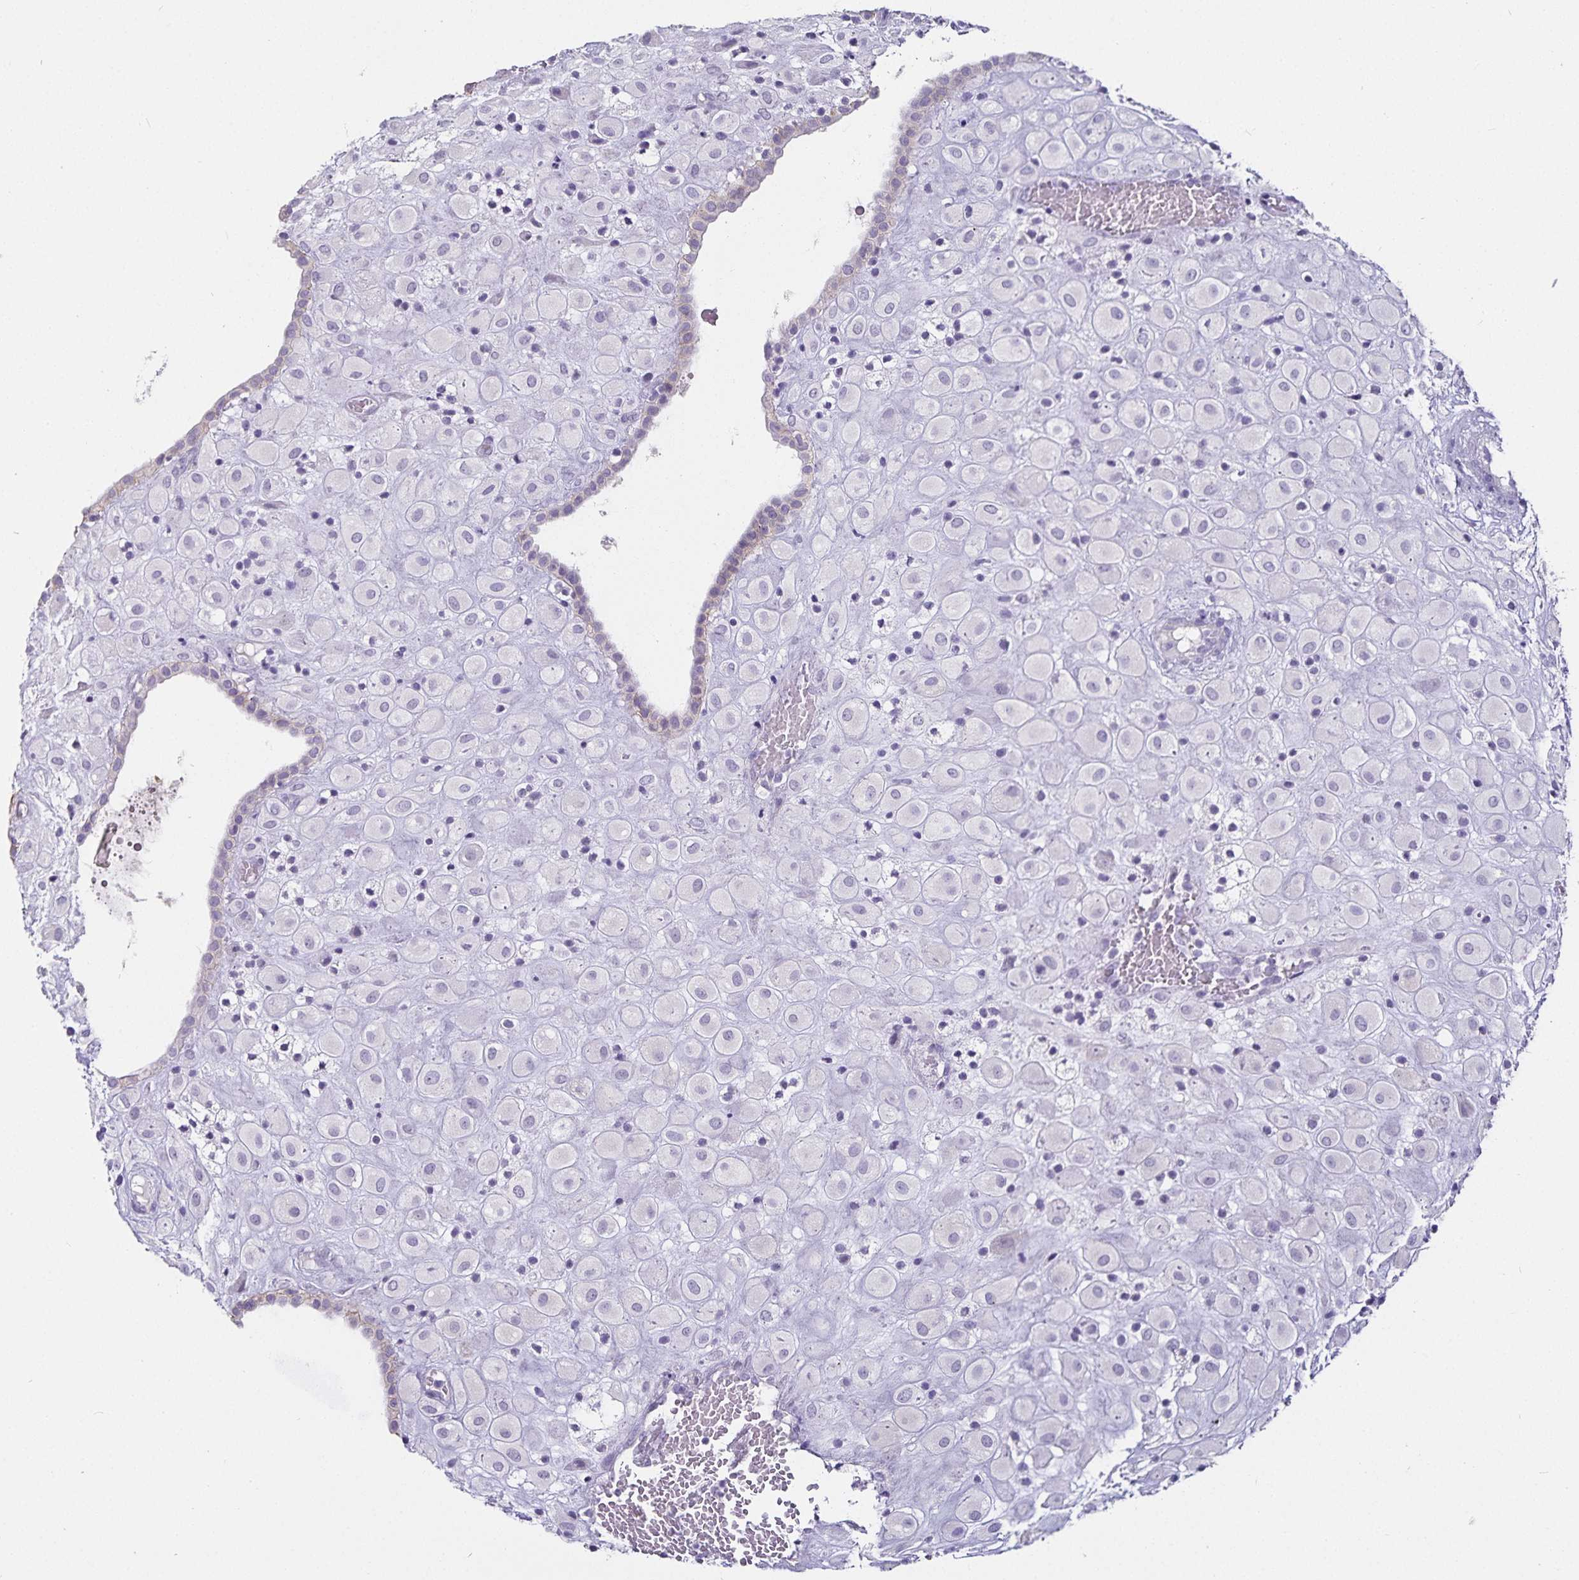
{"staining": {"intensity": "negative", "quantity": "none", "location": "none"}, "tissue": "placenta", "cell_type": "Decidual cells", "image_type": "normal", "snomed": [{"axis": "morphology", "description": "Normal tissue, NOS"}, {"axis": "topography", "description": "Placenta"}], "caption": "Photomicrograph shows no significant protein positivity in decidual cells of unremarkable placenta. (Stains: DAB (3,3'-diaminobenzidine) immunohistochemistry with hematoxylin counter stain, Microscopy: brightfield microscopy at high magnification).", "gene": "CA12", "patient": {"sex": "female", "age": 24}}